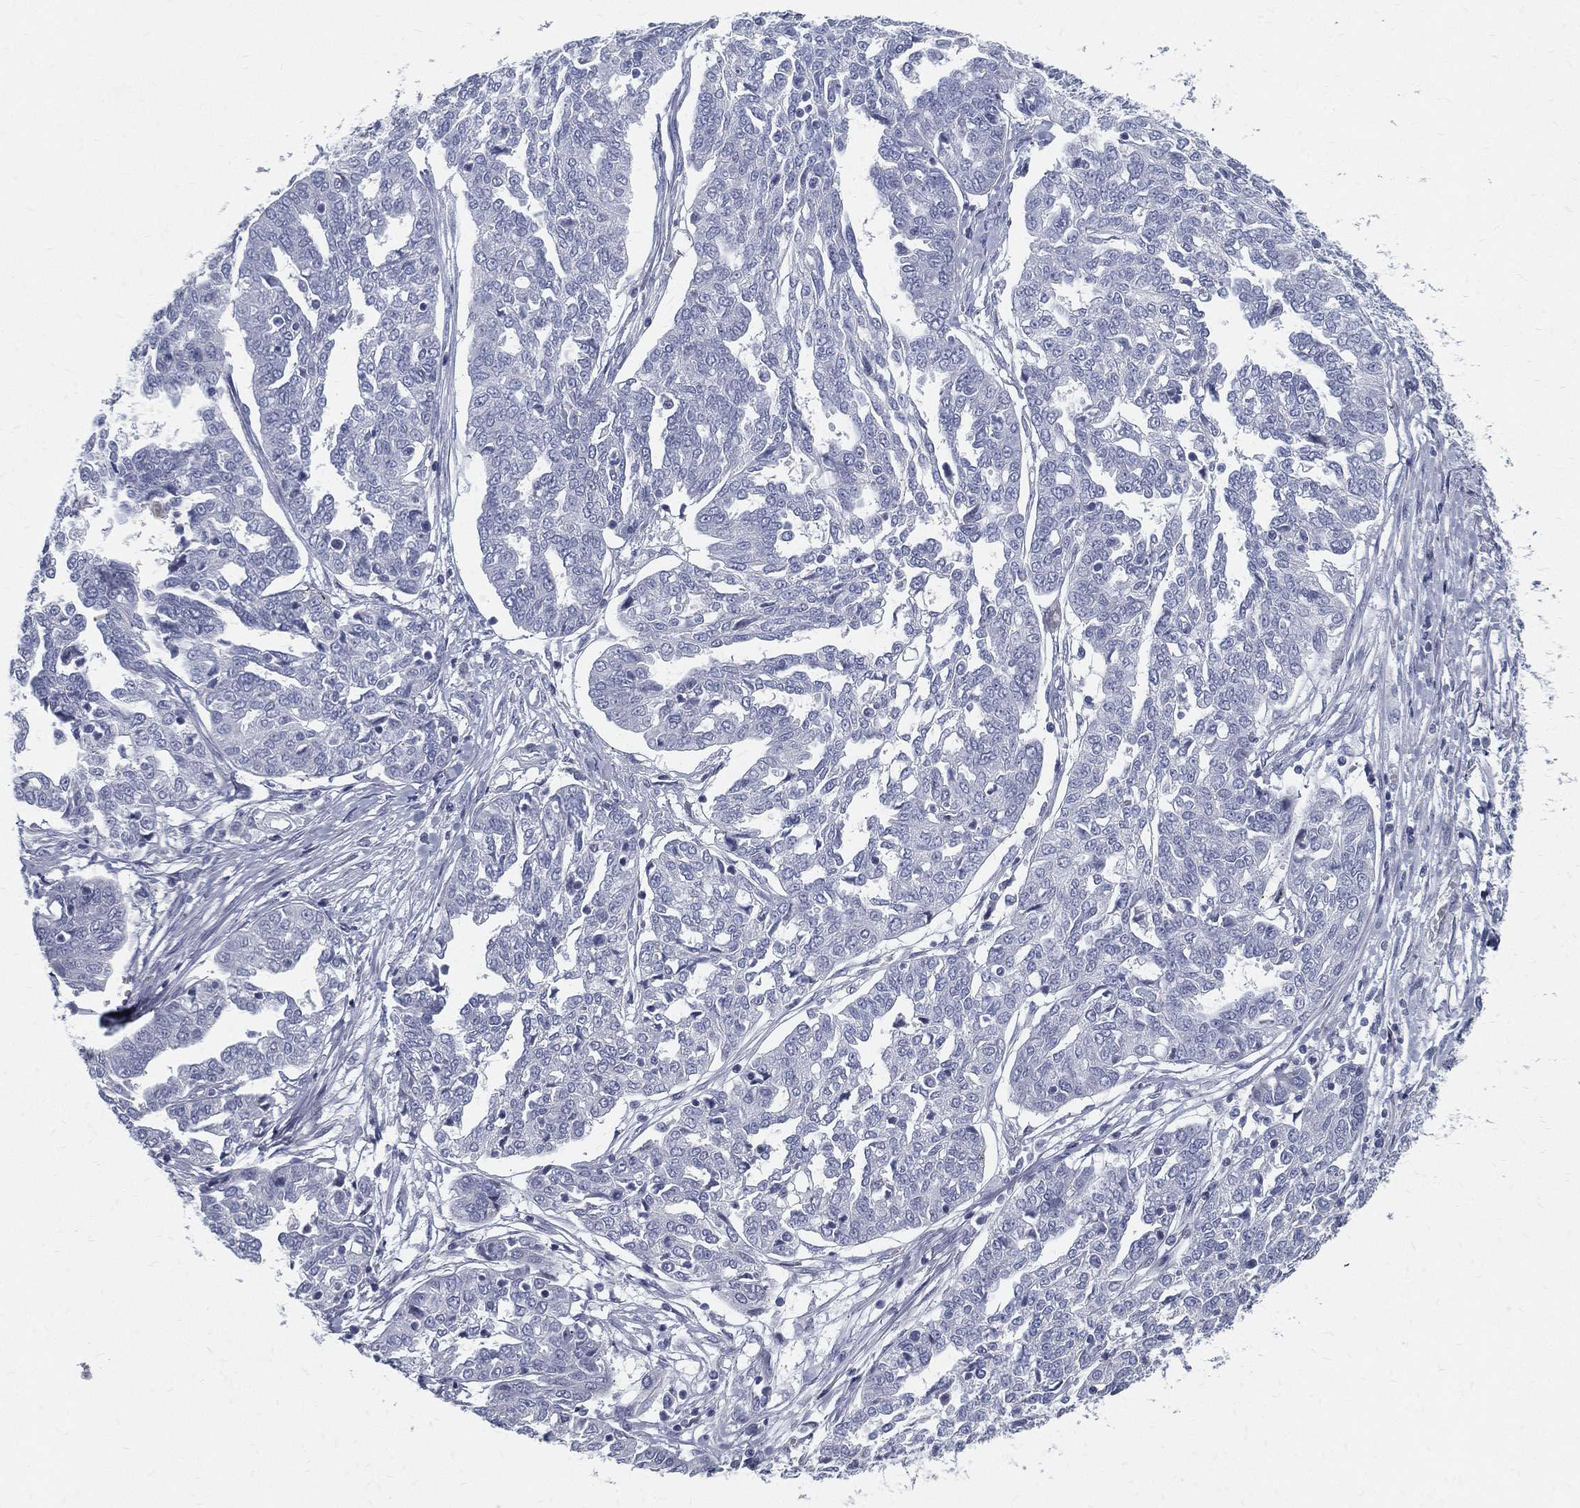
{"staining": {"intensity": "negative", "quantity": "none", "location": "none"}, "tissue": "ovarian cancer", "cell_type": "Tumor cells", "image_type": "cancer", "snomed": [{"axis": "morphology", "description": "Cystadenocarcinoma, serous, NOS"}, {"axis": "topography", "description": "Ovary"}], "caption": "Protein analysis of ovarian cancer (serous cystadenocarcinoma) exhibits no significant expression in tumor cells.", "gene": "SPPL2C", "patient": {"sex": "female", "age": 67}}